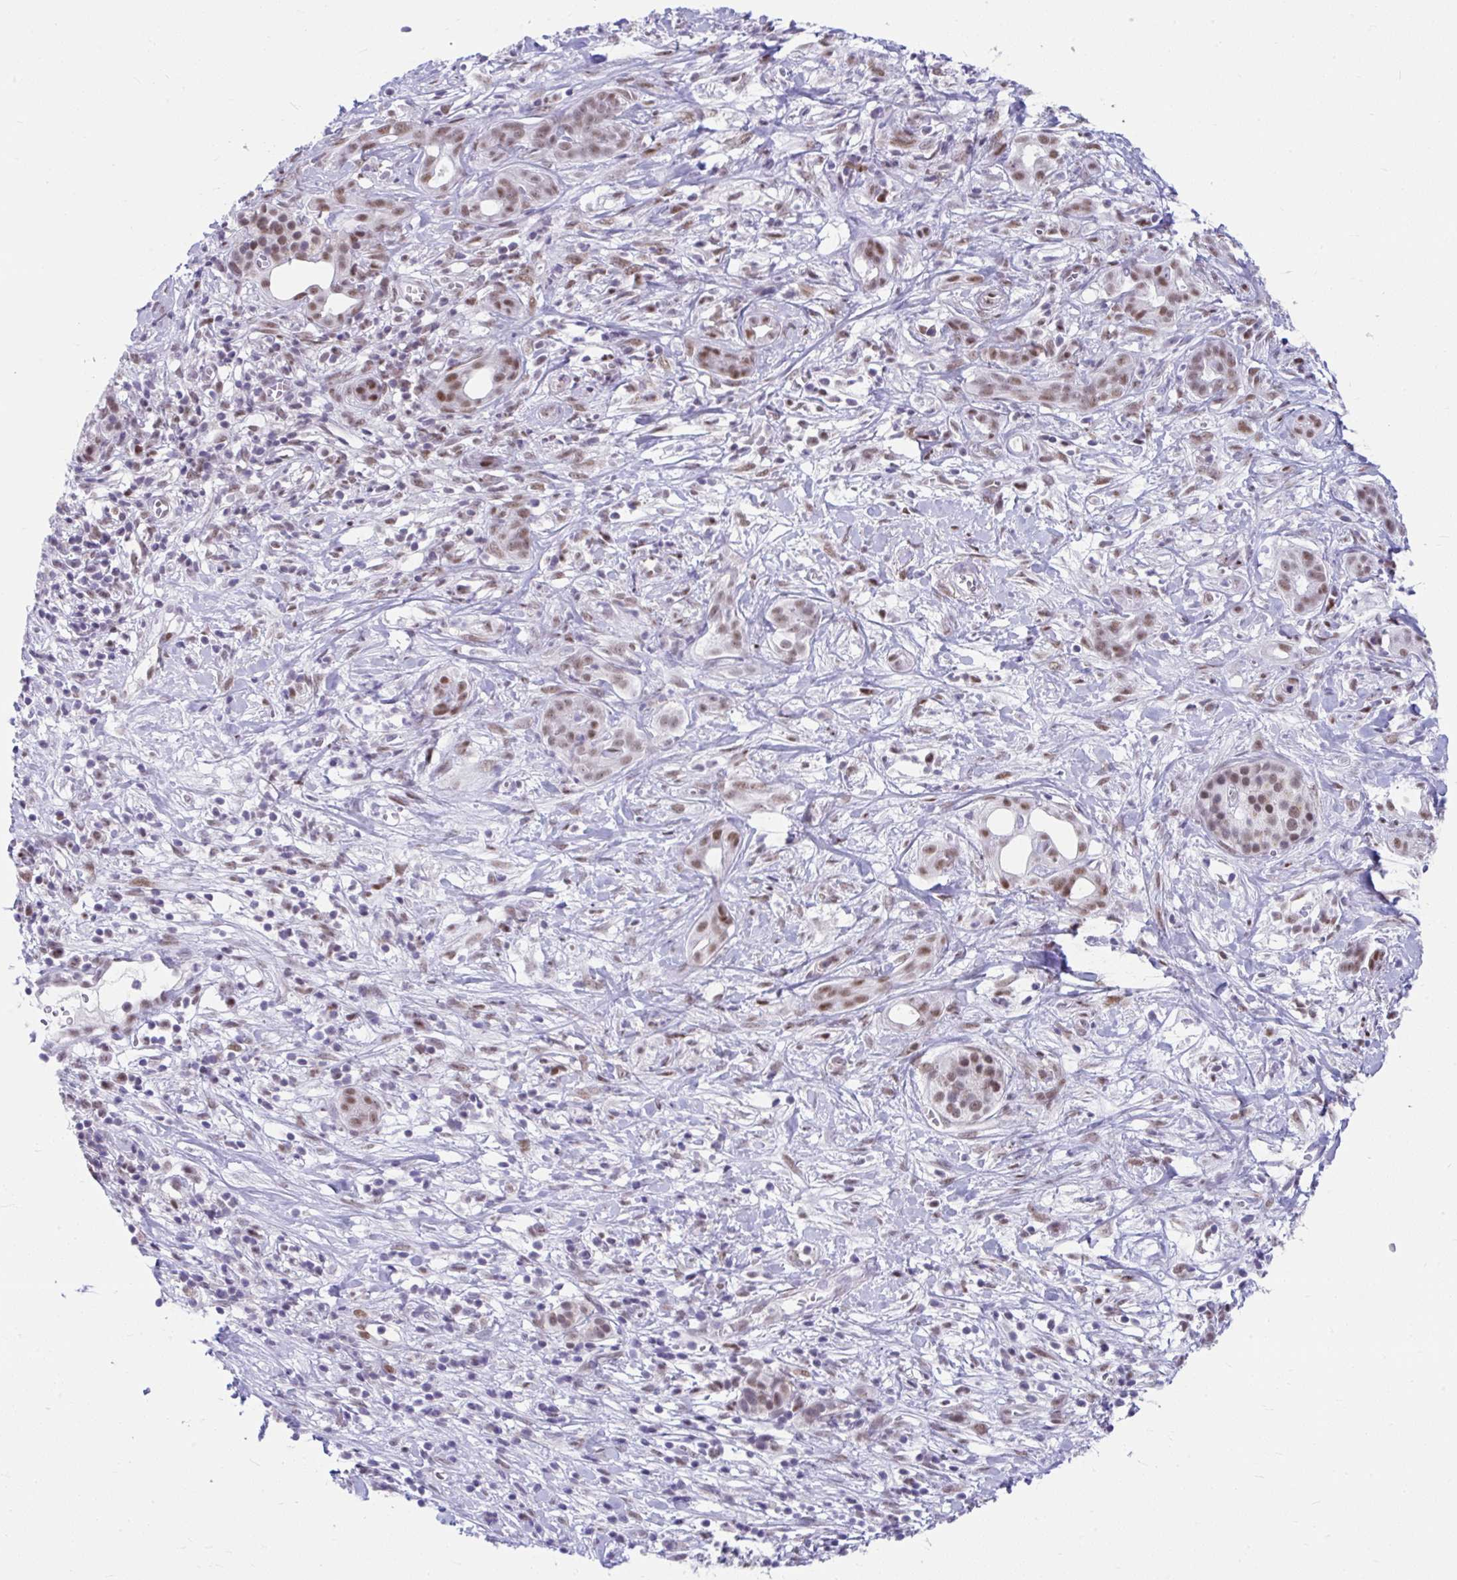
{"staining": {"intensity": "moderate", "quantity": "25%-75%", "location": "nuclear"}, "tissue": "pancreatic cancer", "cell_type": "Tumor cells", "image_type": "cancer", "snomed": [{"axis": "morphology", "description": "Adenocarcinoma, NOS"}, {"axis": "topography", "description": "Pancreas"}], "caption": "Adenocarcinoma (pancreatic) tissue reveals moderate nuclear staining in approximately 25%-75% of tumor cells", "gene": "SLC35C2", "patient": {"sex": "male", "age": 61}}